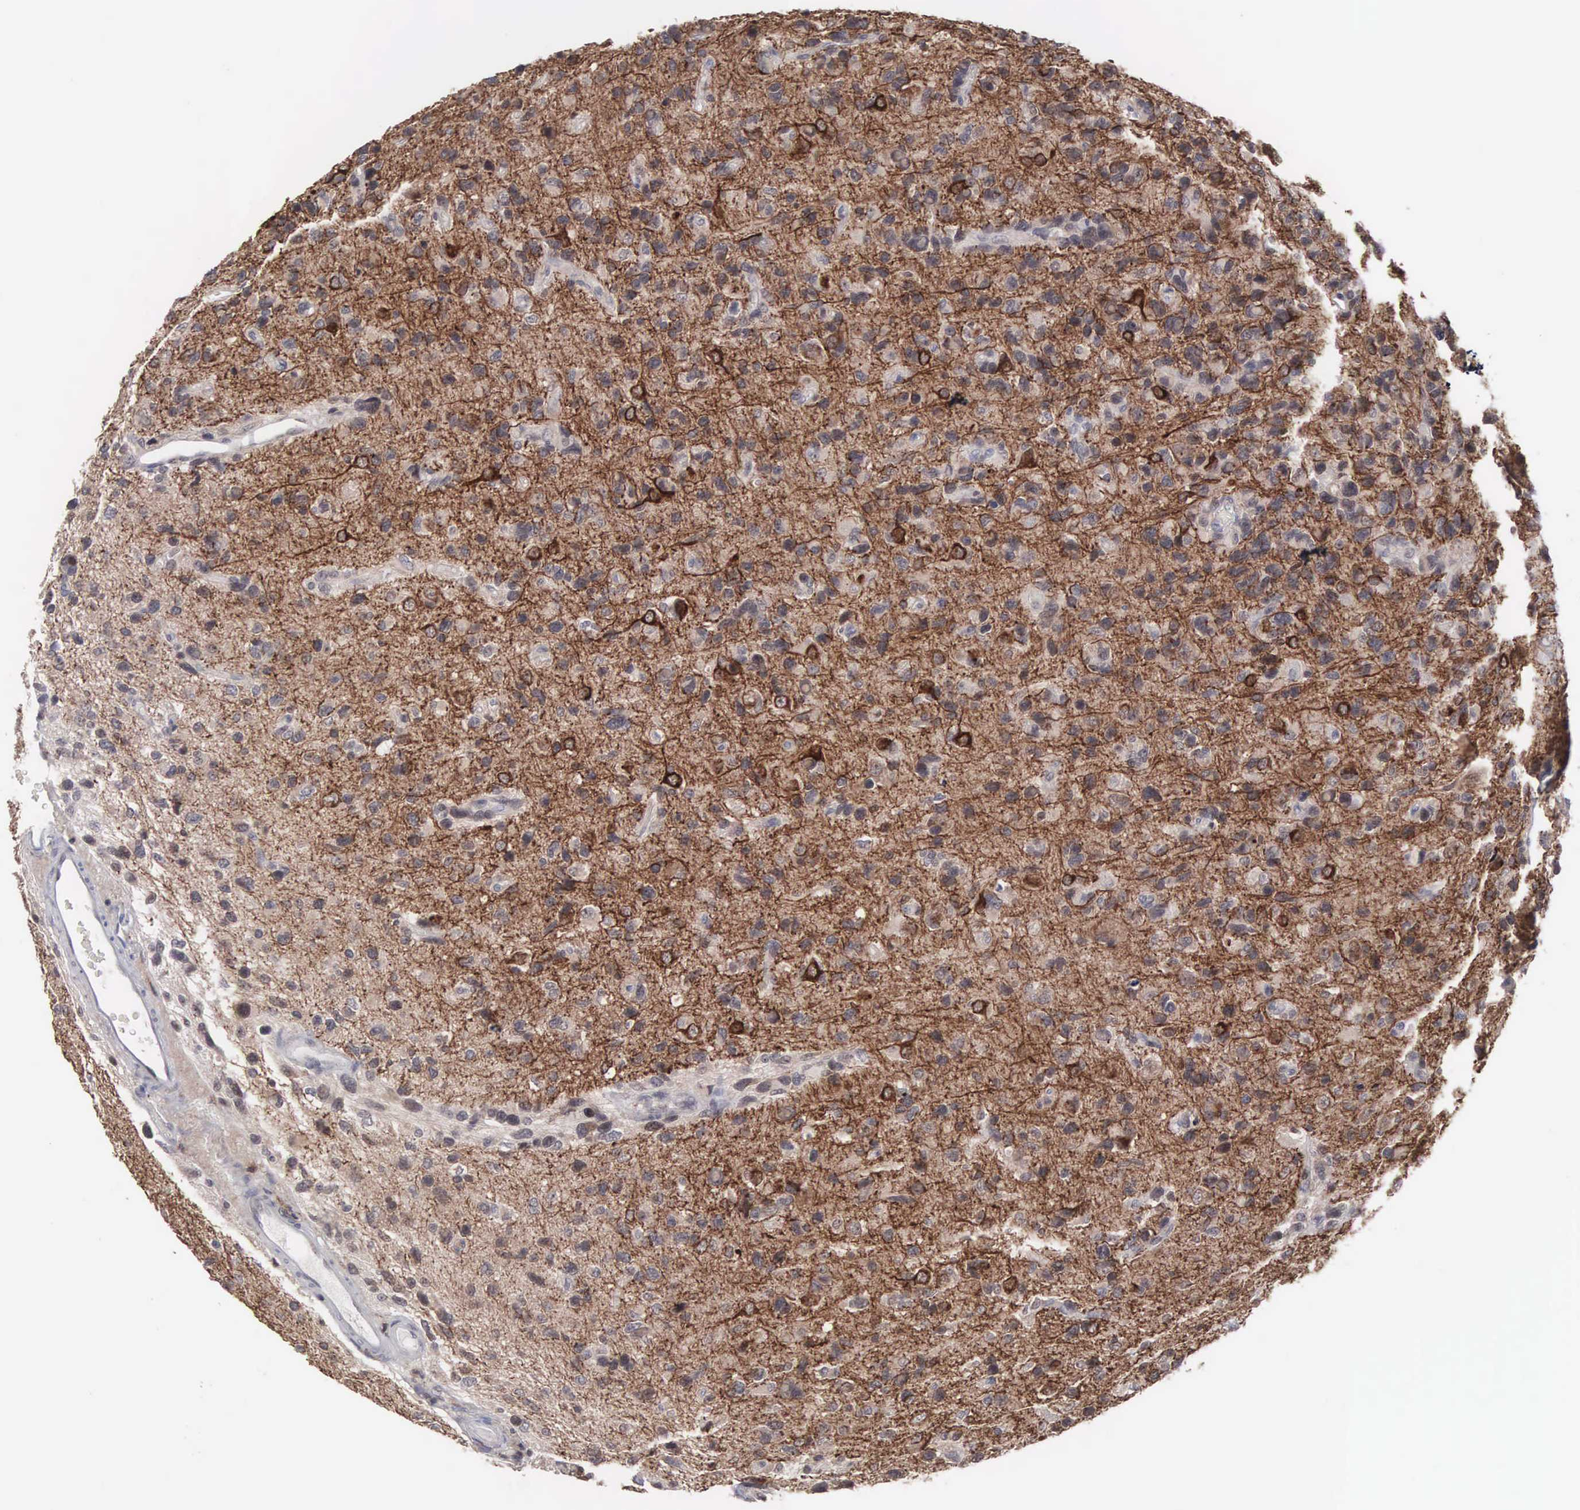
{"staining": {"intensity": "strong", "quantity": ">75%", "location": "cytoplasmic/membranous"}, "tissue": "glioma", "cell_type": "Tumor cells", "image_type": "cancer", "snomed": [{"axis": "morphology", "description": "Glioma, malignant, High grade"}, {"axis": "topography", "description": "Brain"}], "caption": "Immunohistochemistry image of human high-grade glioma (malignant) stained for a protein (brown), which reveals high levels of strong cytoplasmic/membranous expression in approximately >75% of tumor cells.", "gene": "ACOT4", "patient": {"sex": "male", "age": 77}}